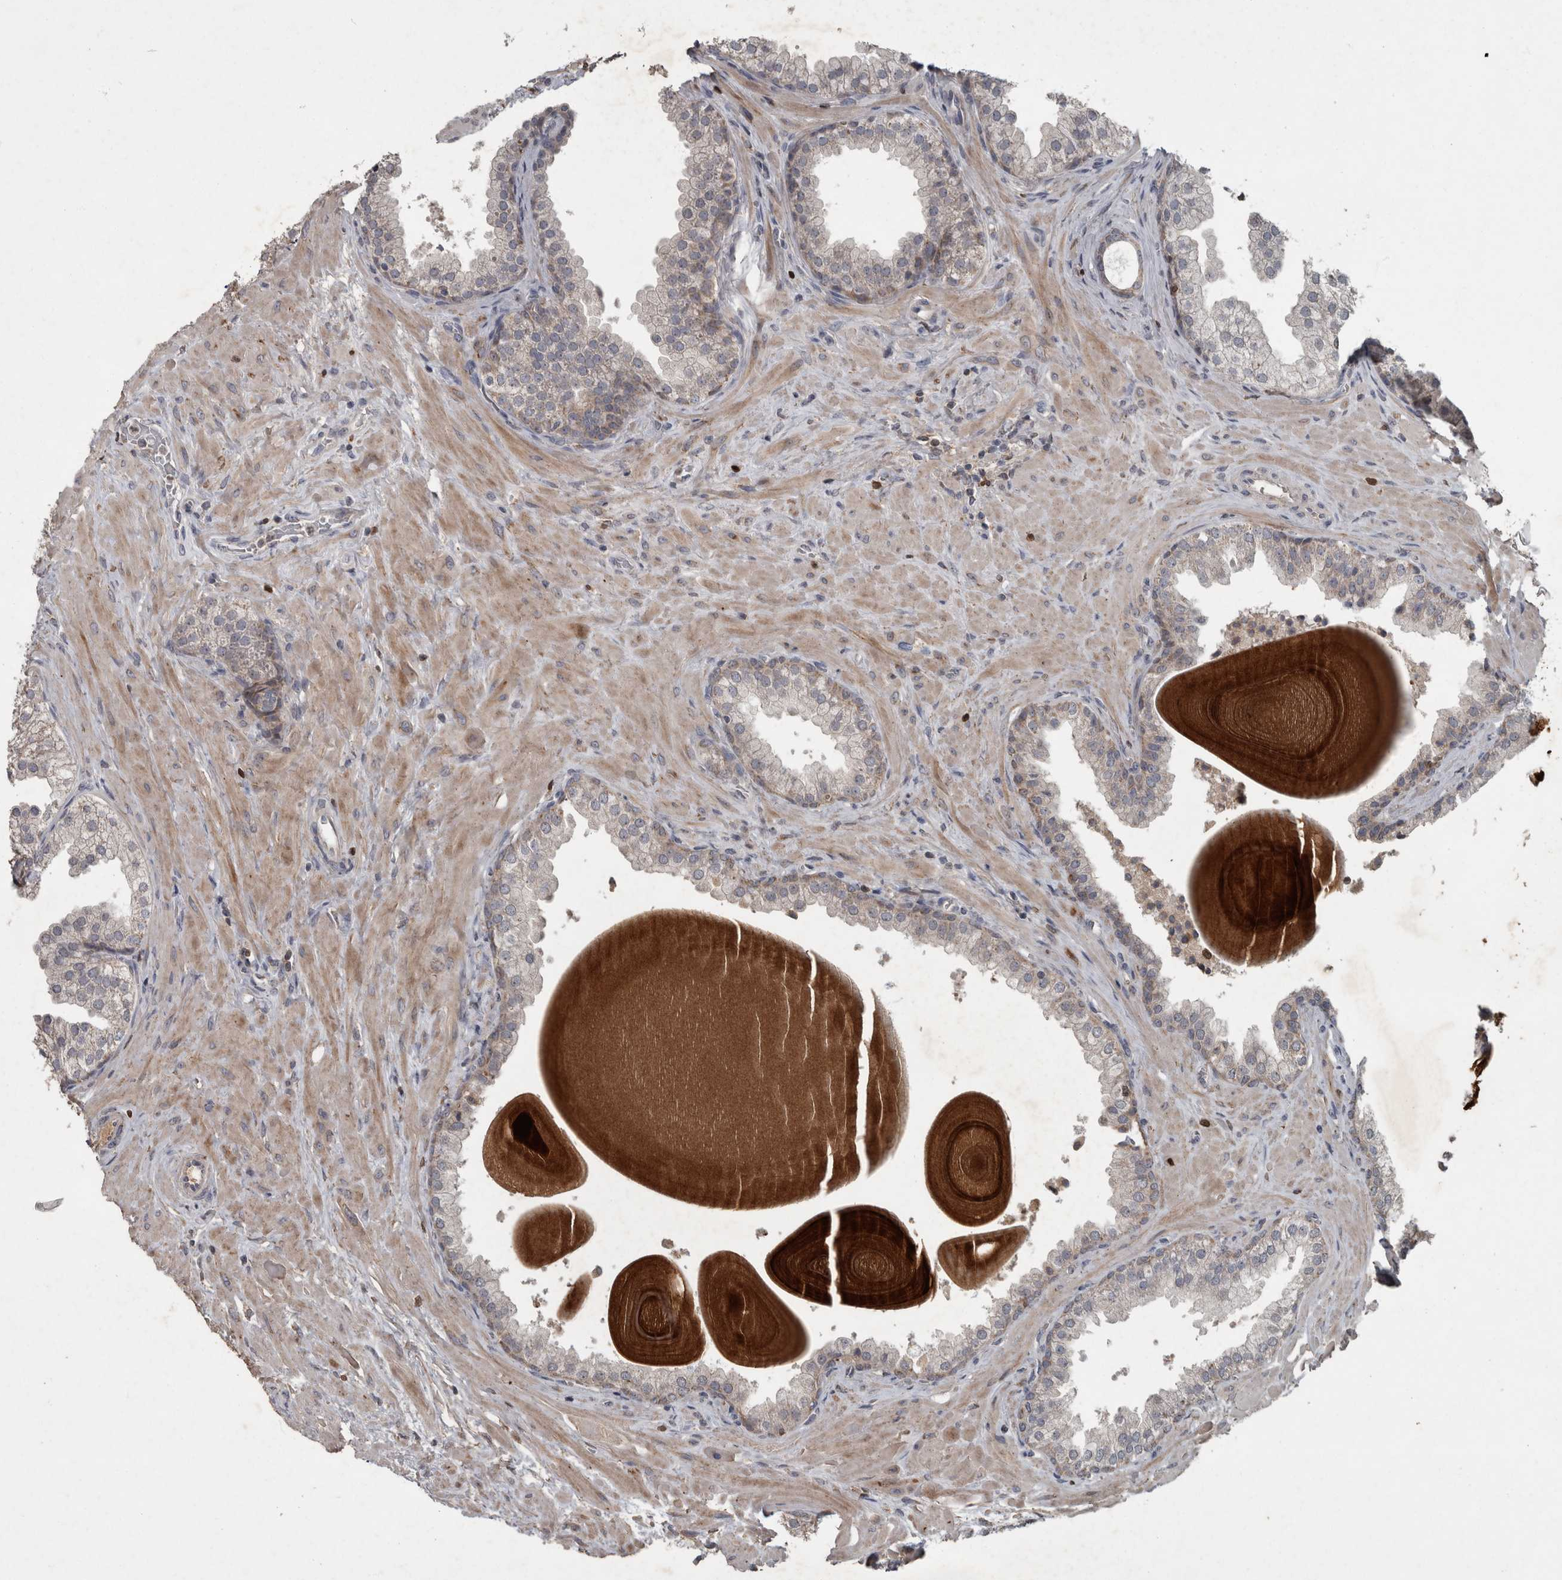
{"staining": {"intensity": "weak", "quantity": "<25%", "location": "cytoplasmic/membranous"}, "tissue": "prostate", "cell_type": "Glandular cells", "image_type": "normal", "snomed": [{"axis": "morphology", "description": "Normal tissue, NOS"}, {"axis": "topography", "description": "Prostate"}], "caption": "A histopathology image of human prostate is negative for staining in glandular cells. (Stains: DAB immunohistochemistry with hematoxylin counter stain, Microscopy: brightfield microscopy at high magnification).", "gene": "PPP1R3C", "patient": {"sex": "male", "age": 48}}